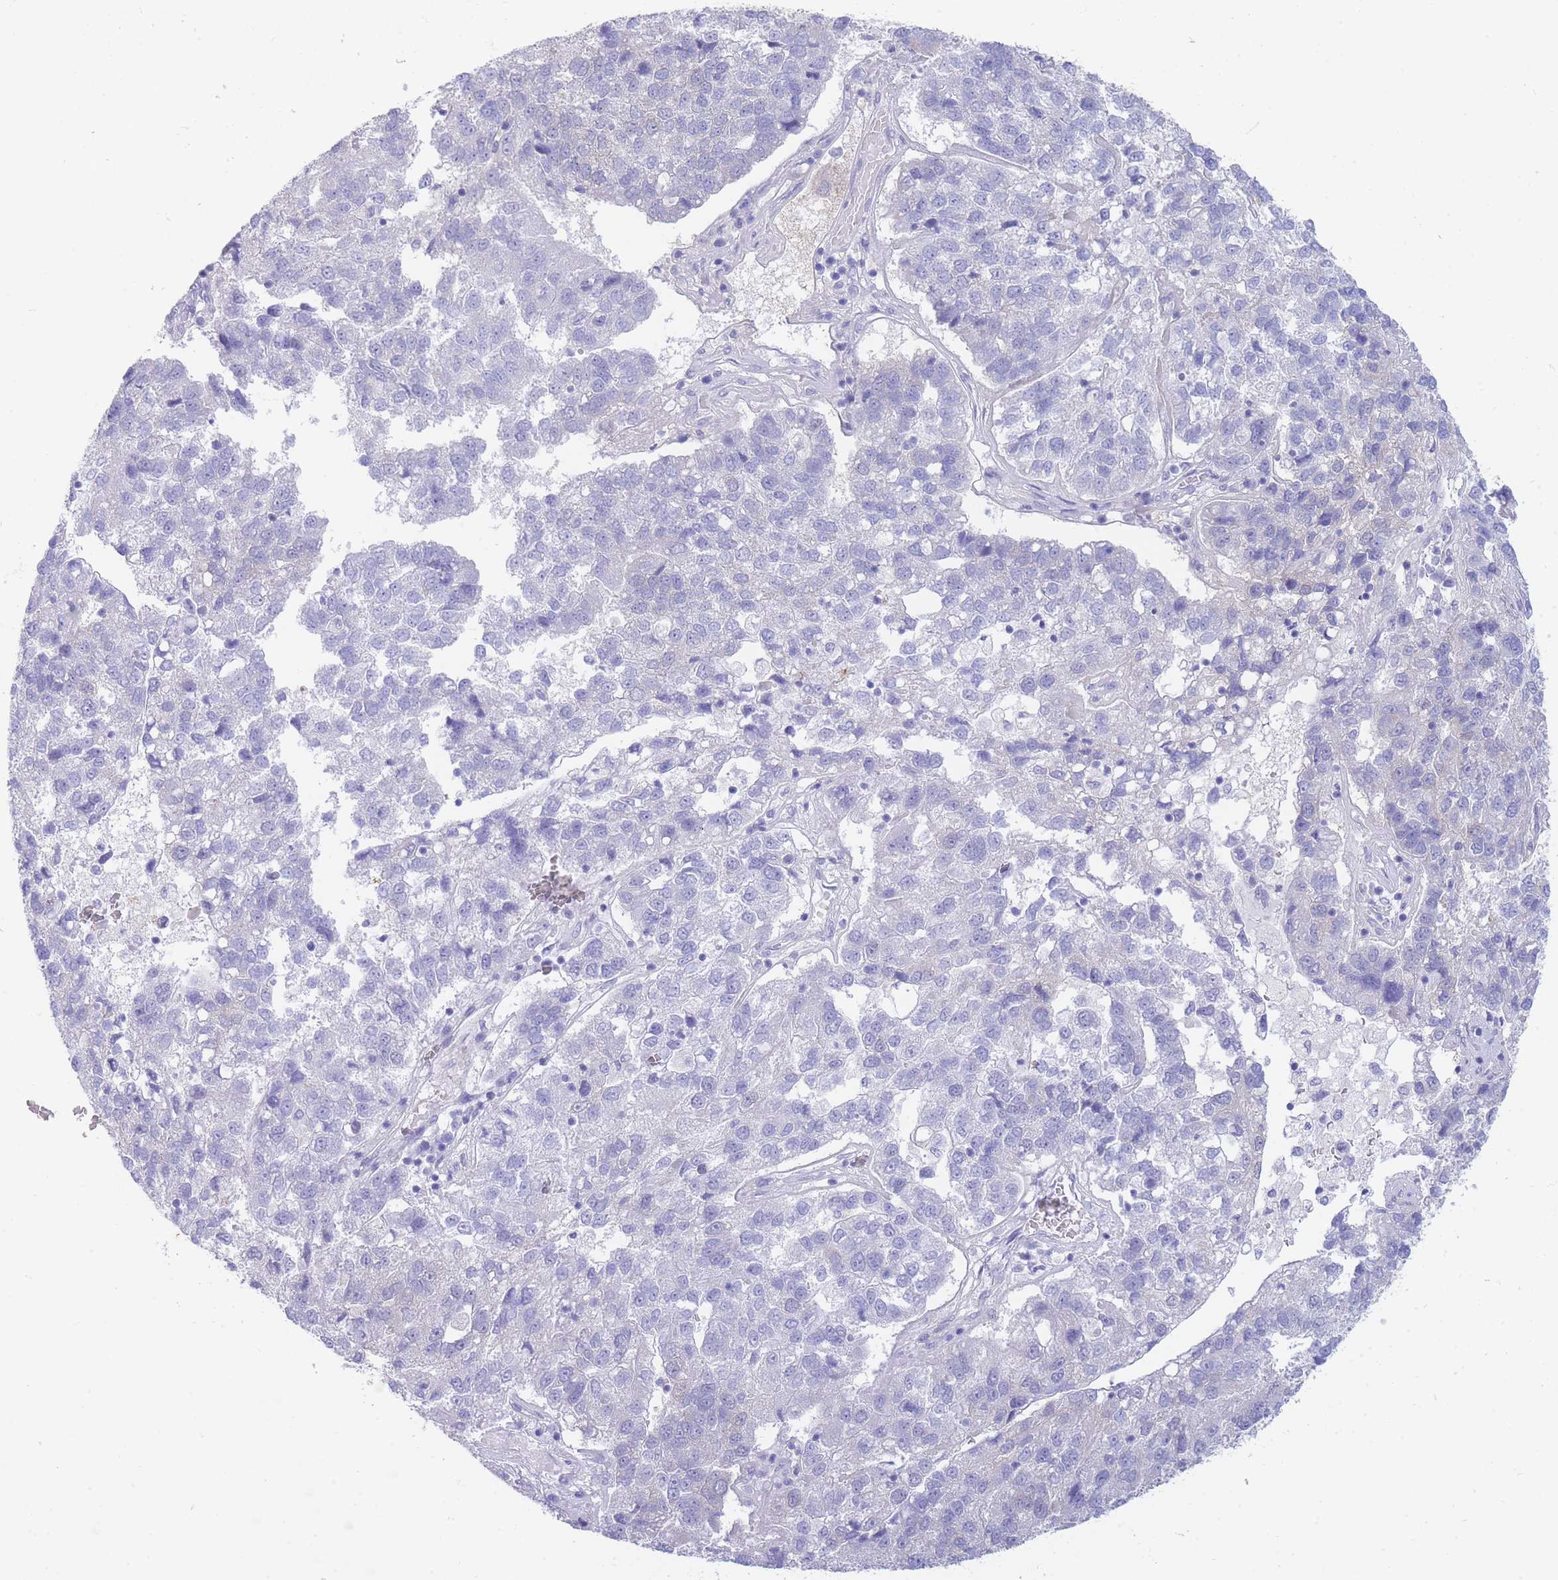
{"staining": {"intensity": "negative", "quantity": "none", "location": "none"}, "tissue": "pancreatic cancer", "cell_type": "Tumor cells", "image_type": "cancer", "snomed": [{"axis": "morphology", "description": "Adenocarcinoma, NOS"}, {"axis": "topography", "description": "Pancreas"}], "caption": "The image shows no staining of tumor cells in pancreatic cancer (adenocarcinoma). The staining was performed using DAB (3,3'-diaminobenzidine) to visualize the protein expression in brown, while the nuclei were stained in blue with hematoxylin (Magnification: 20x).", "gene": "SUGT1", "patient": {"sex": "female", "age": 61}}